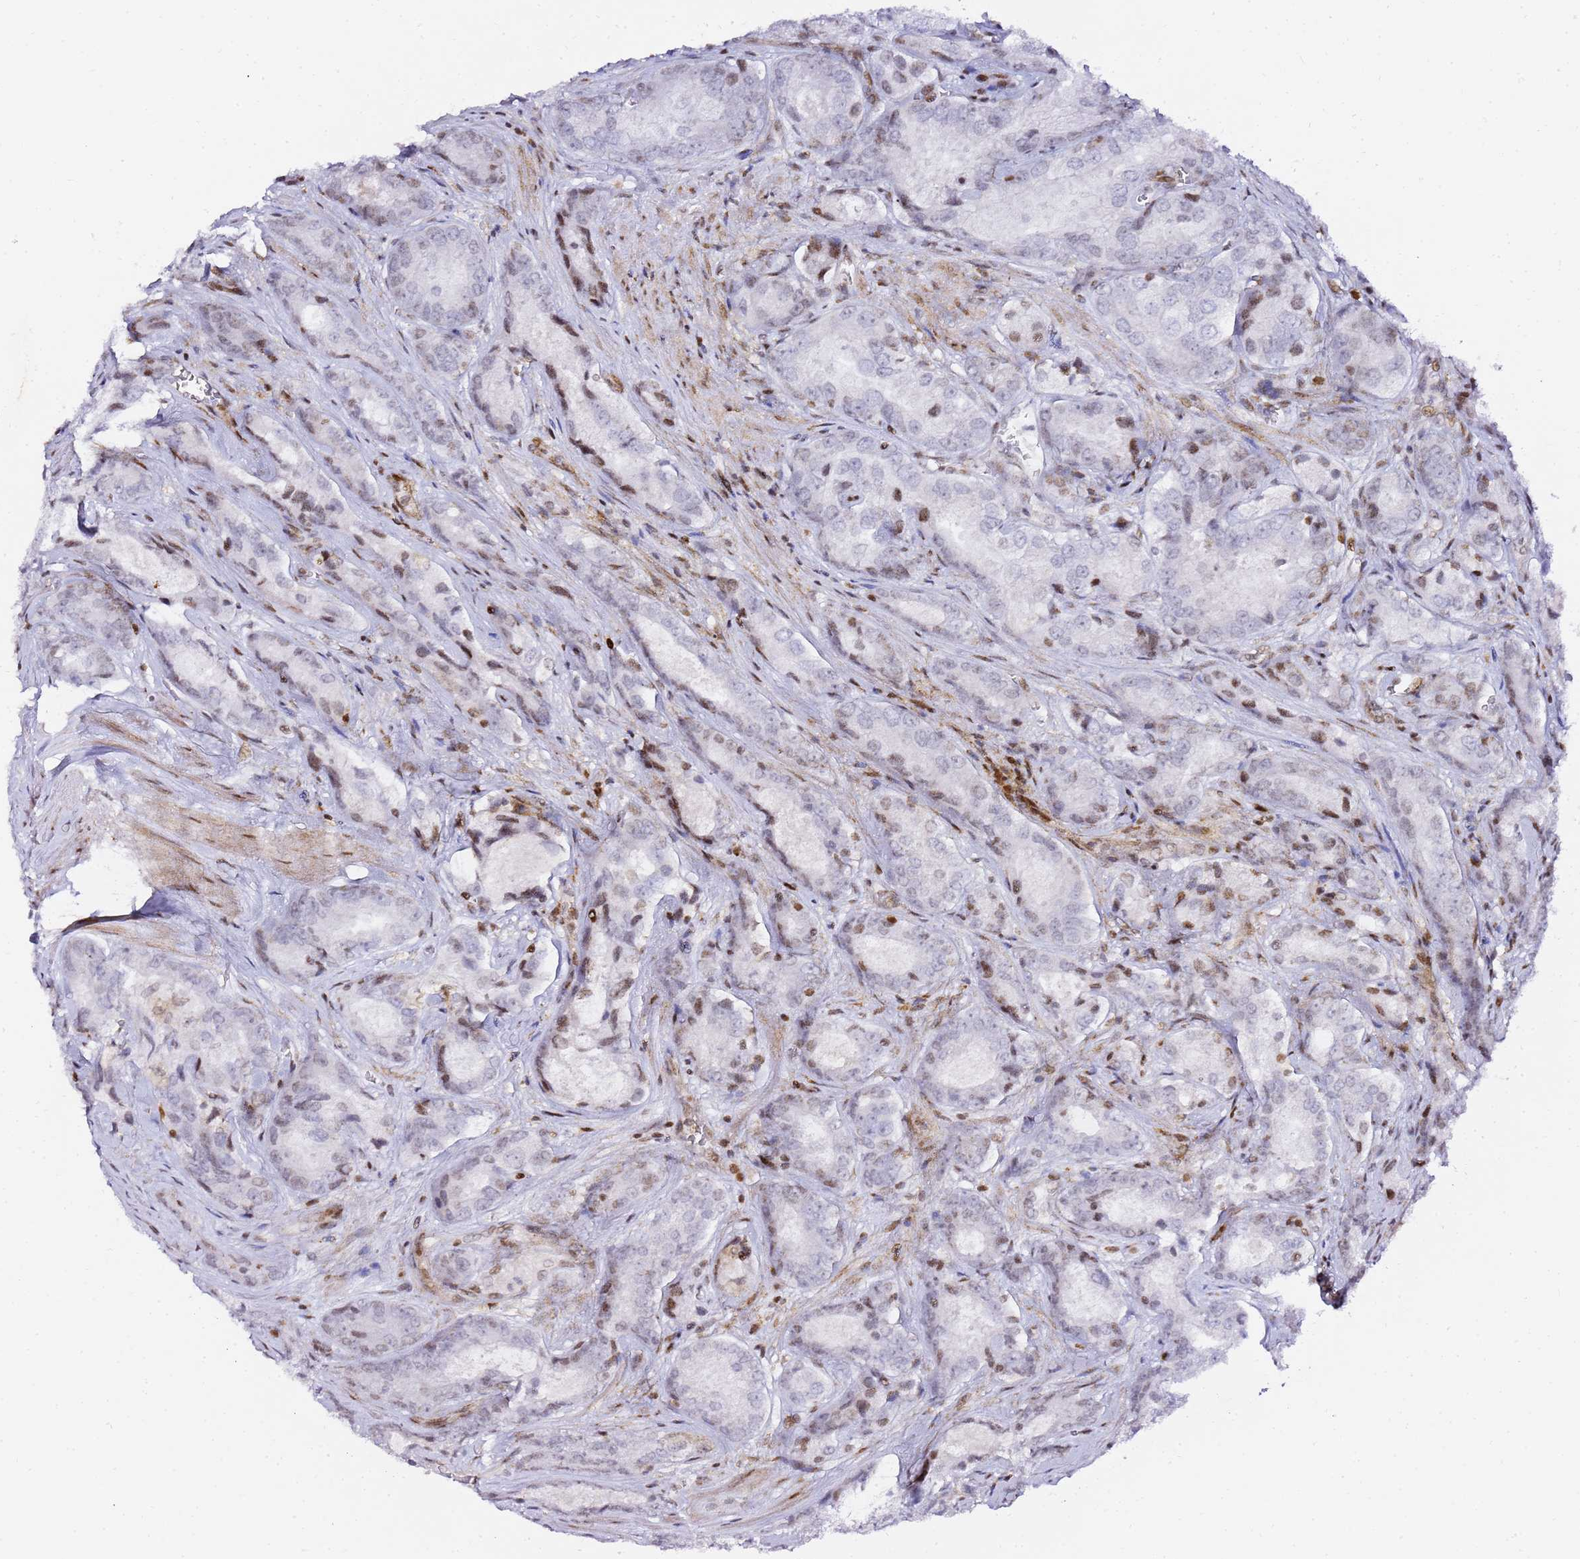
{"staining": {"intensity": "weak", "quantity": "<25%", "location": "nuclear"}, "tissue": "prostate cancer", "cell_type": "Tumor cells", "image_type": "cancer", "snomed": [{"axis": "morphology", "description": "Adenocarcinoma, Low grade"}, {"axis": "topography", "description": "Prostate"}], "caption": "Tumor cells are negative for brown protein staining in prostate low-grade adenocarcinoma.", "gene": "GBP2", "patient": {"sex": "male", "age": 68}}